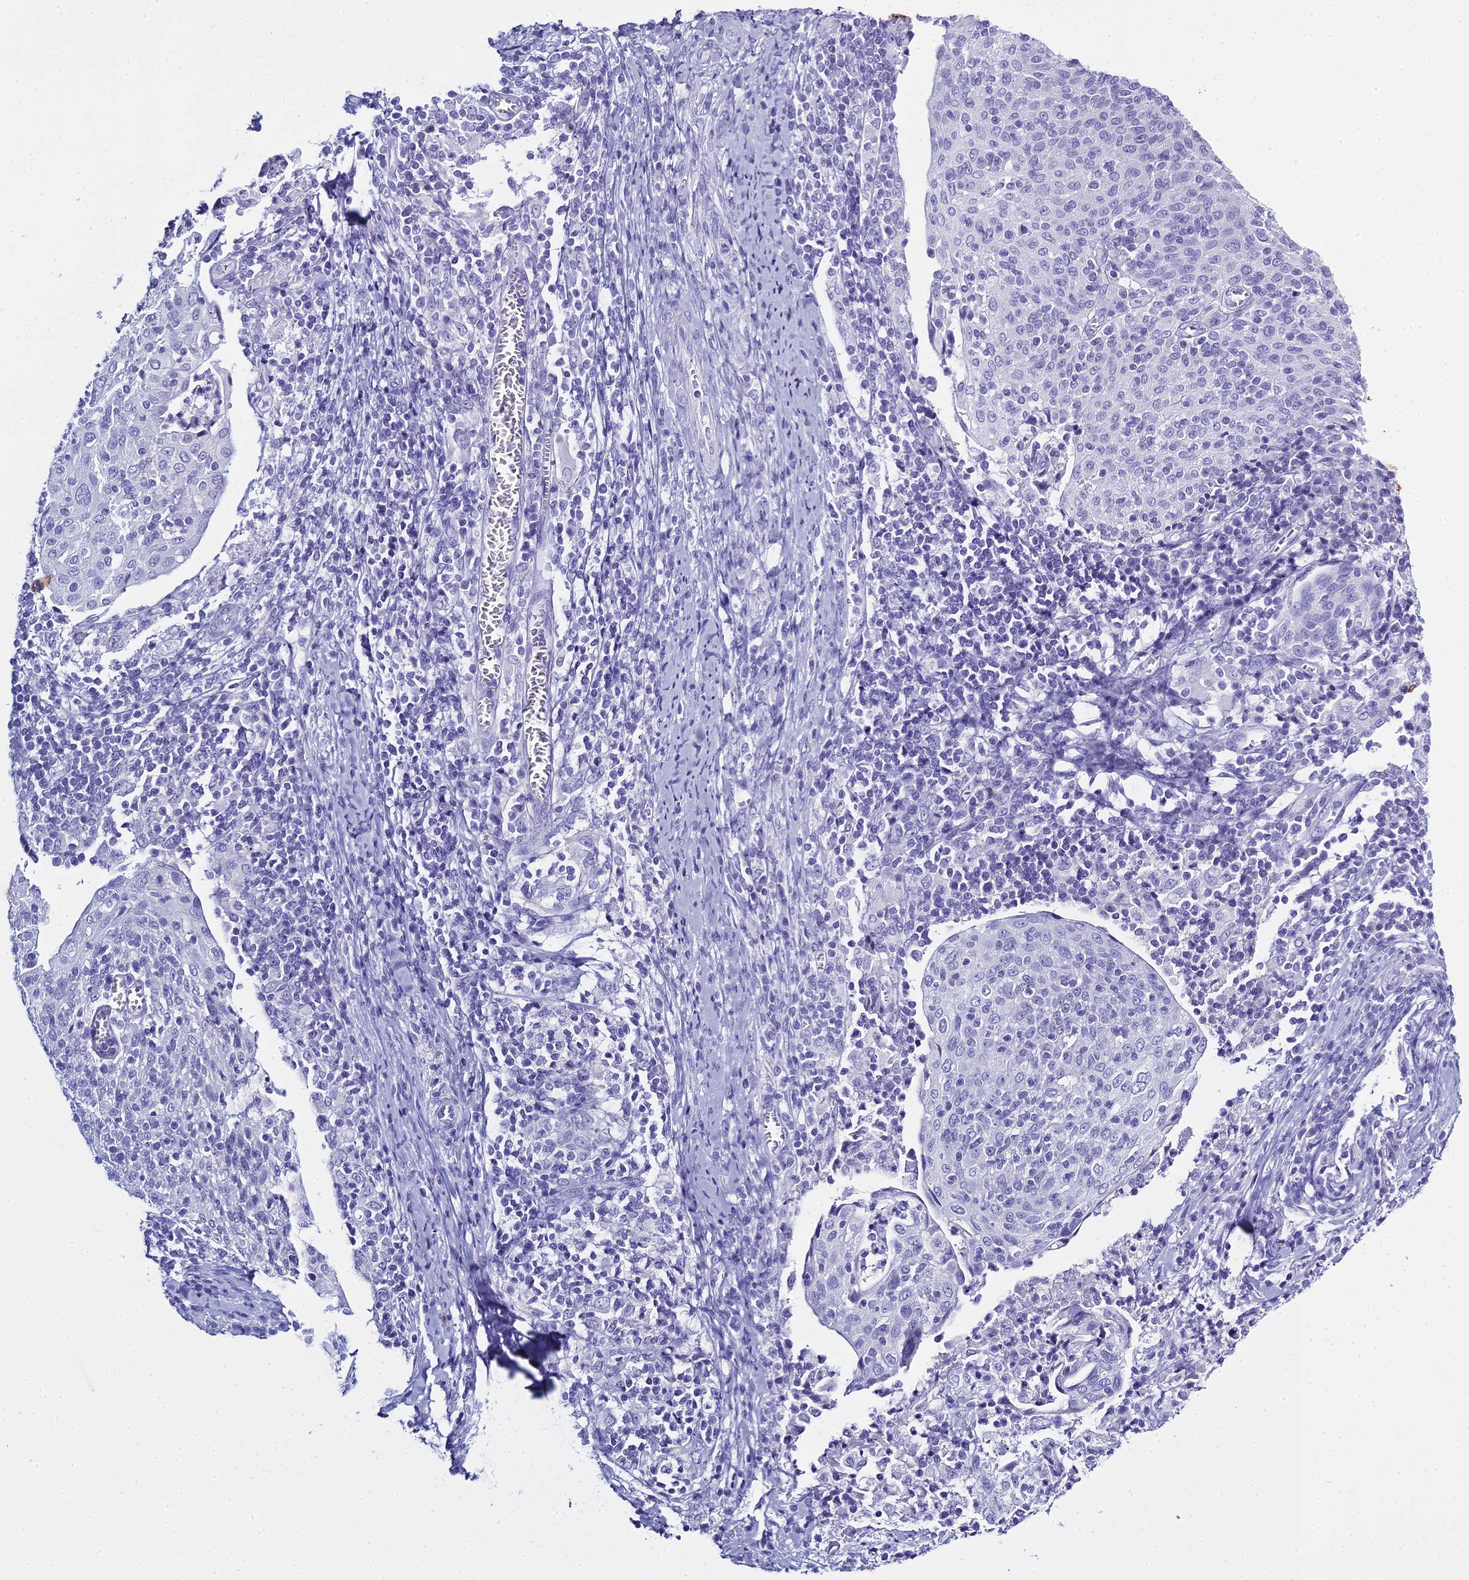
{"staining": {"intensity": "negative", "quantity": "none", "location": "none"}, "tissue": "cervical cancer", "cell_type": "Tumor cells", "image_type": "cancer", "snomed": [{"axis": "morphology", "description": "Squamous cell carcinoma, NOS"}, {"axis": "topography", "description": "Cervix"}], "caption": "Tumor cells show no significant staining in squamous cell carcinoma (cervical).", "gene": "HMGB4", "patient": {"sex": "female", "age": 52}}